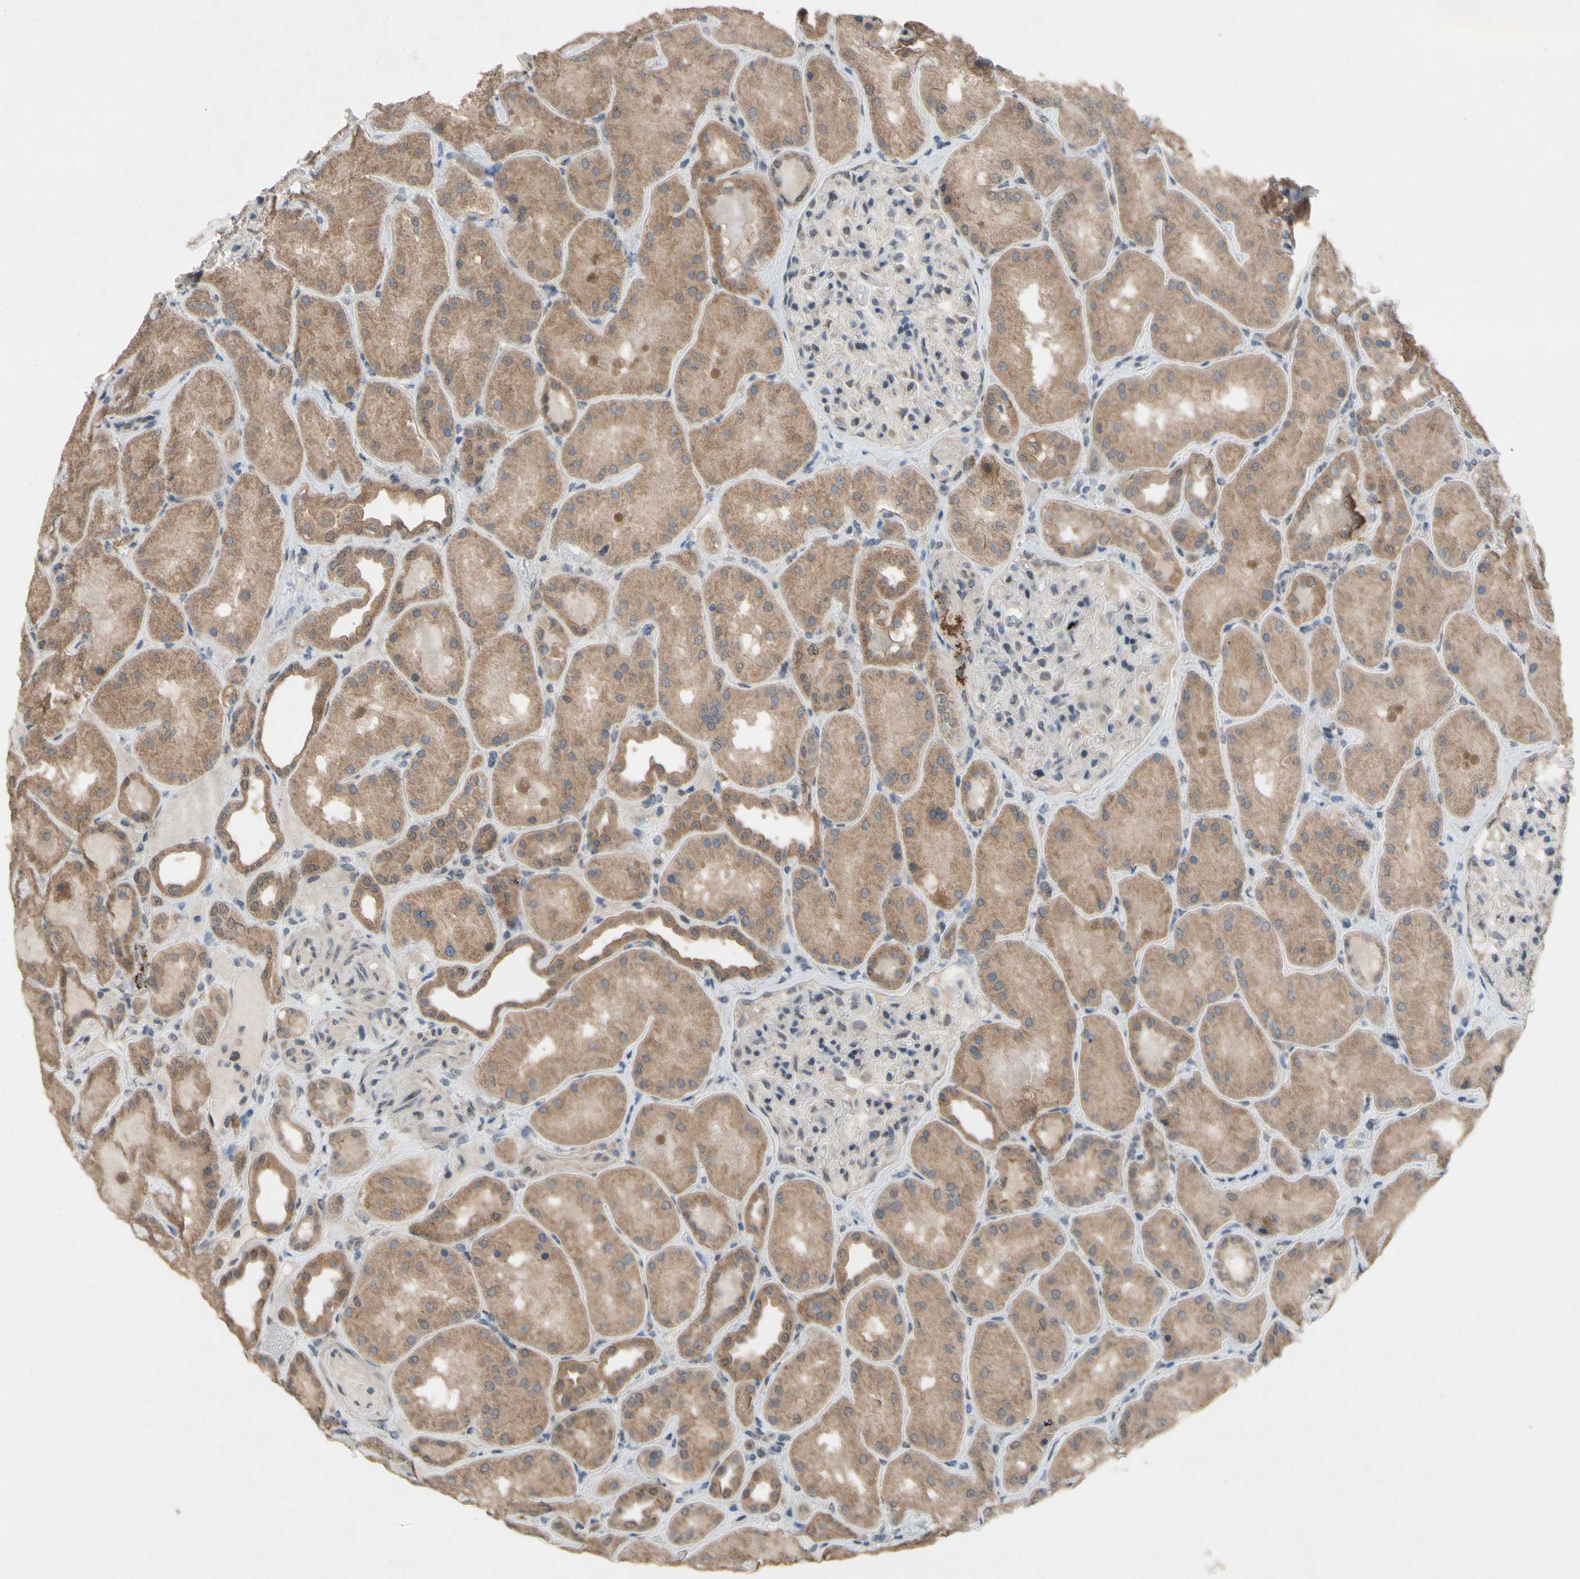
{"staining": {"intensity": "weak", "quantity": "<25%", "location": "cytoplasmic/membranous"}, "tissue": "kidney", "cell_type": "Cells in glomeruli", "image_type": "normal", "snomed": [{"axis": "morphology", "description": "Normal tissue, NOS"}, {"axis": "topography", "description": "Kidney"}], "caption": "Immunohistochemistry (IHC) image of unremarkable kidney stained for a protein (brown), which demonstrates no positivity in cells in glomeruli. (DAB (3,3'-diaminobenzidine) immunohistochemistry (IHC) visualized using brightfield microscopy, high magnification).", "gene": "CDCP1", "patient": {"sex": "female", "age": 56}}